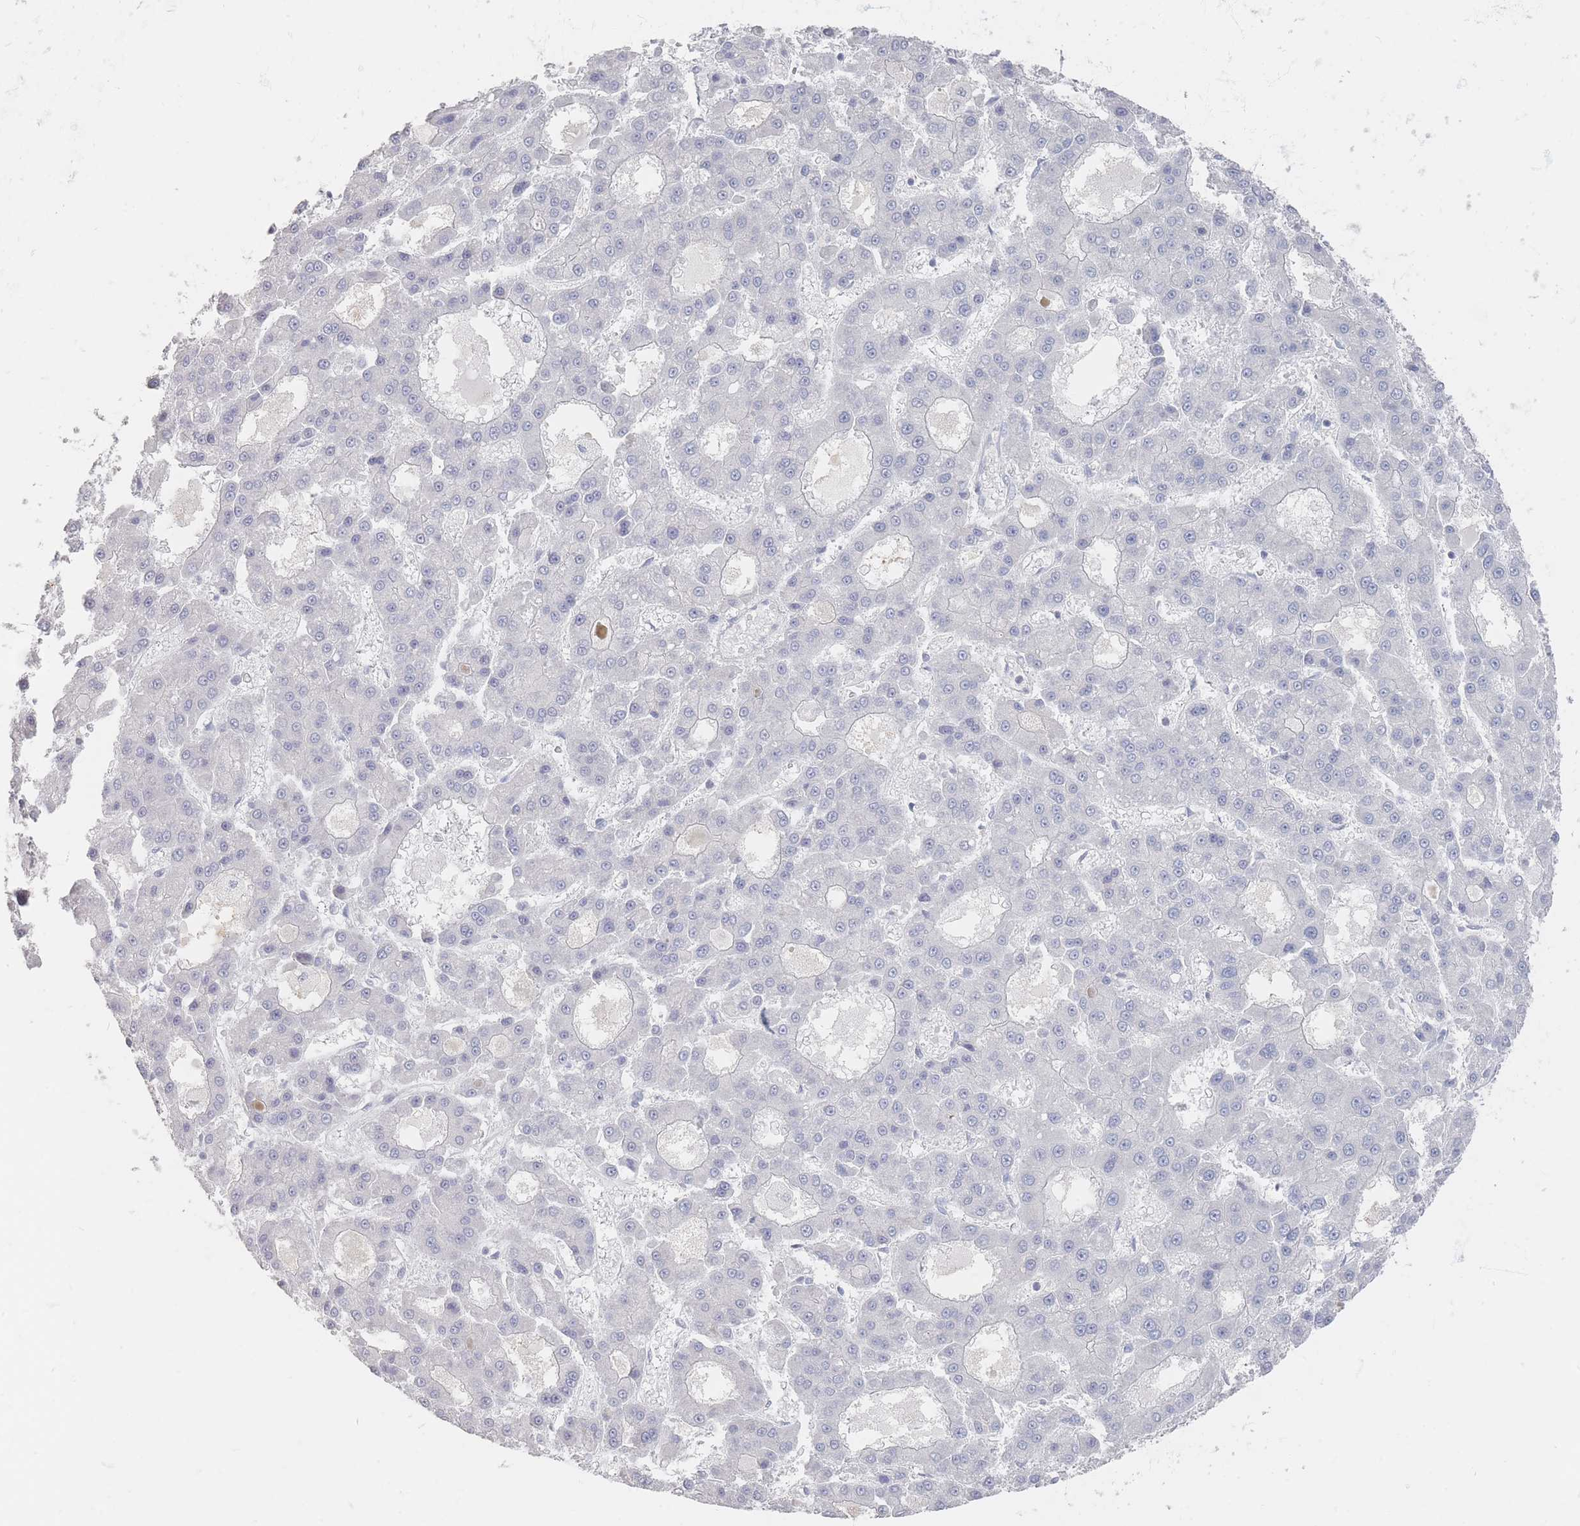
{"staining": {"intensity": "negative", "quantity": "none", "location": "none"}, "tissue": "liver cancer", "cell_type": "Tumor cells", "image_type": "cancer", "snomed": [{"axis": "morphology", "description": "Carcinoma, Hepatocellular, NOS"}, {"axis": "topography", "description": "Liver"}], "caption": "The image reveals no staining of tumor cells in liver cancer.", "gene": "CD37", "patient": {"sex": "male", "age": 70}}